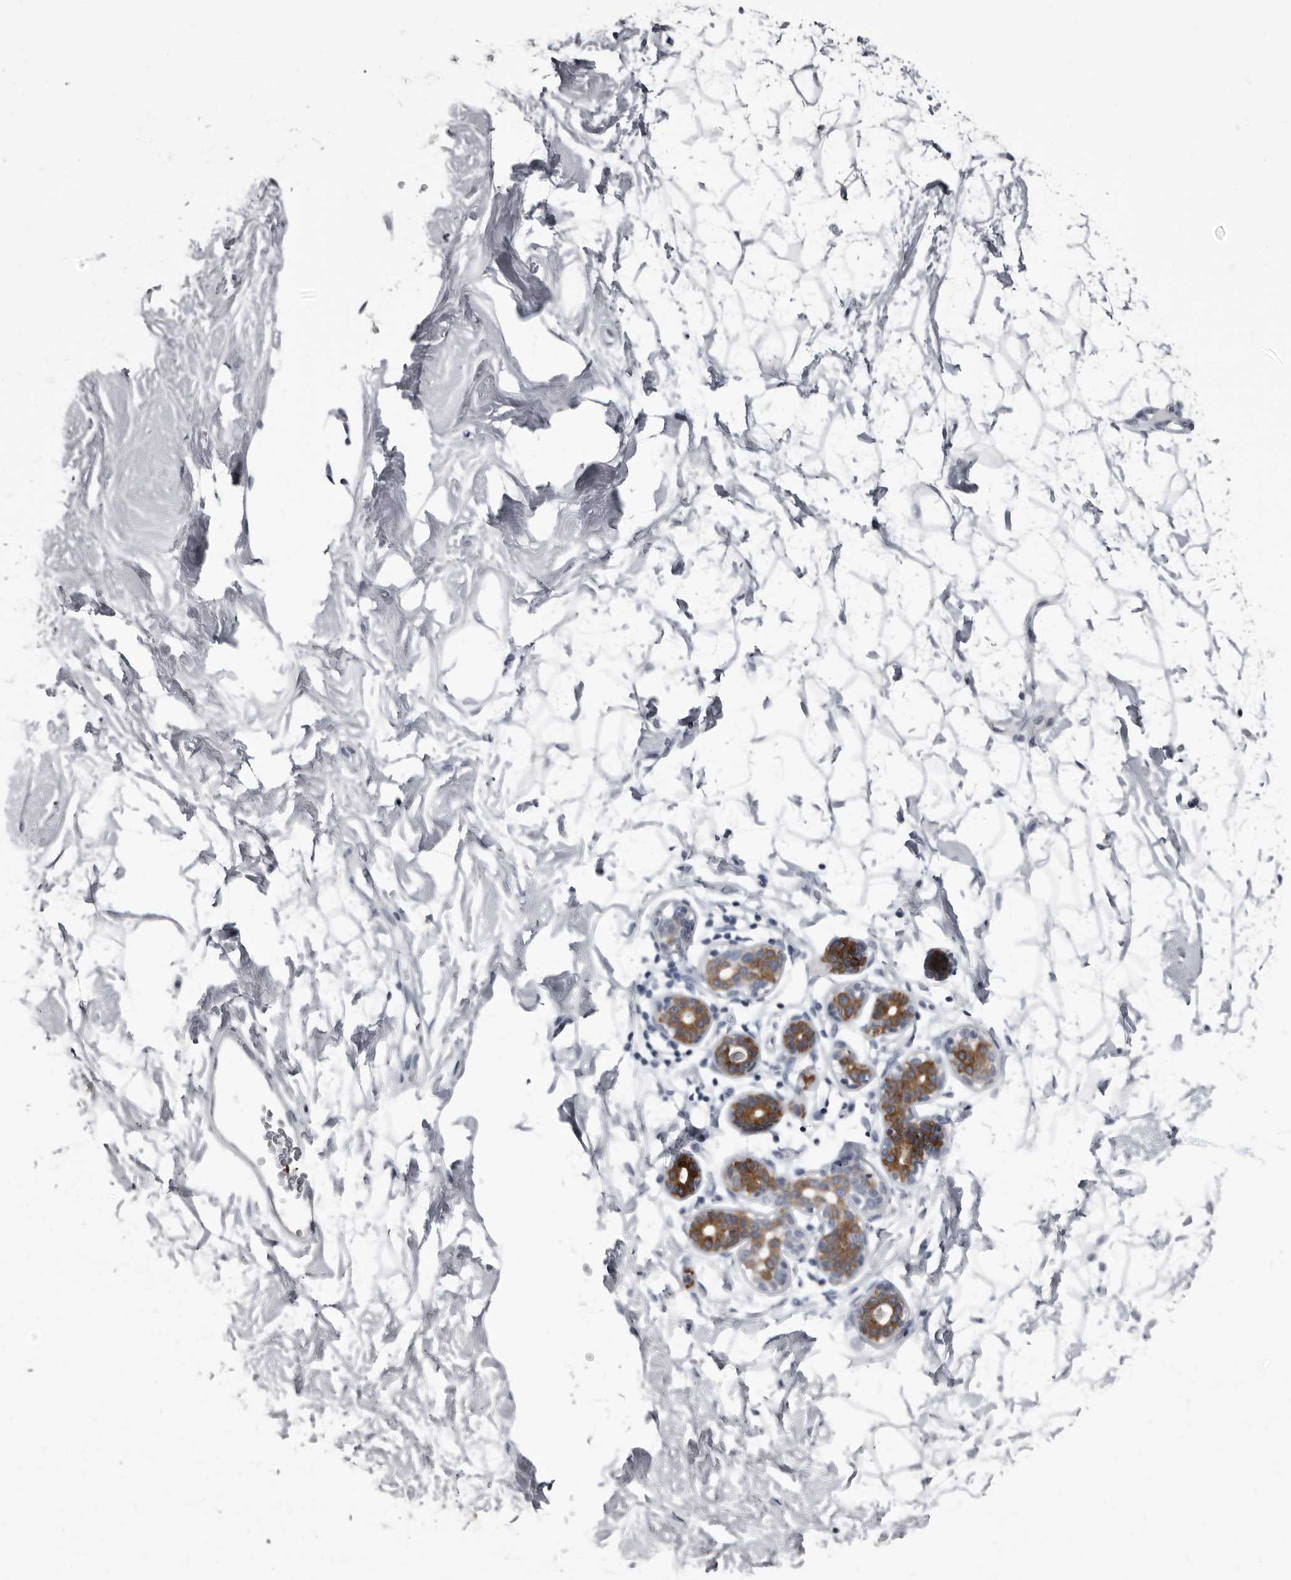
{"staining": {"intensity": "negative", "quantity": "none", "location": "none"}, "tissue": "breast", "cell_type": "Adipocytes", "image_type": "normal", "snomed": [{"axis": "morphology", "description": "Normal tissue, NOS"}, {"axis": "topography", "description": "Breast"}], "caption": "Immunohistochemistry (IHC) of normal human breast shows no expression in adipocytes. The staining was performed using DAB (3,3'-diaminobenzidine) to visualize the protein expression in brown, while the nuclei were stained in blue with hematoxylin (Magnification: 20x).", "gene": "TPD52L1", "patient": {"sex": "female", "age": 26}}